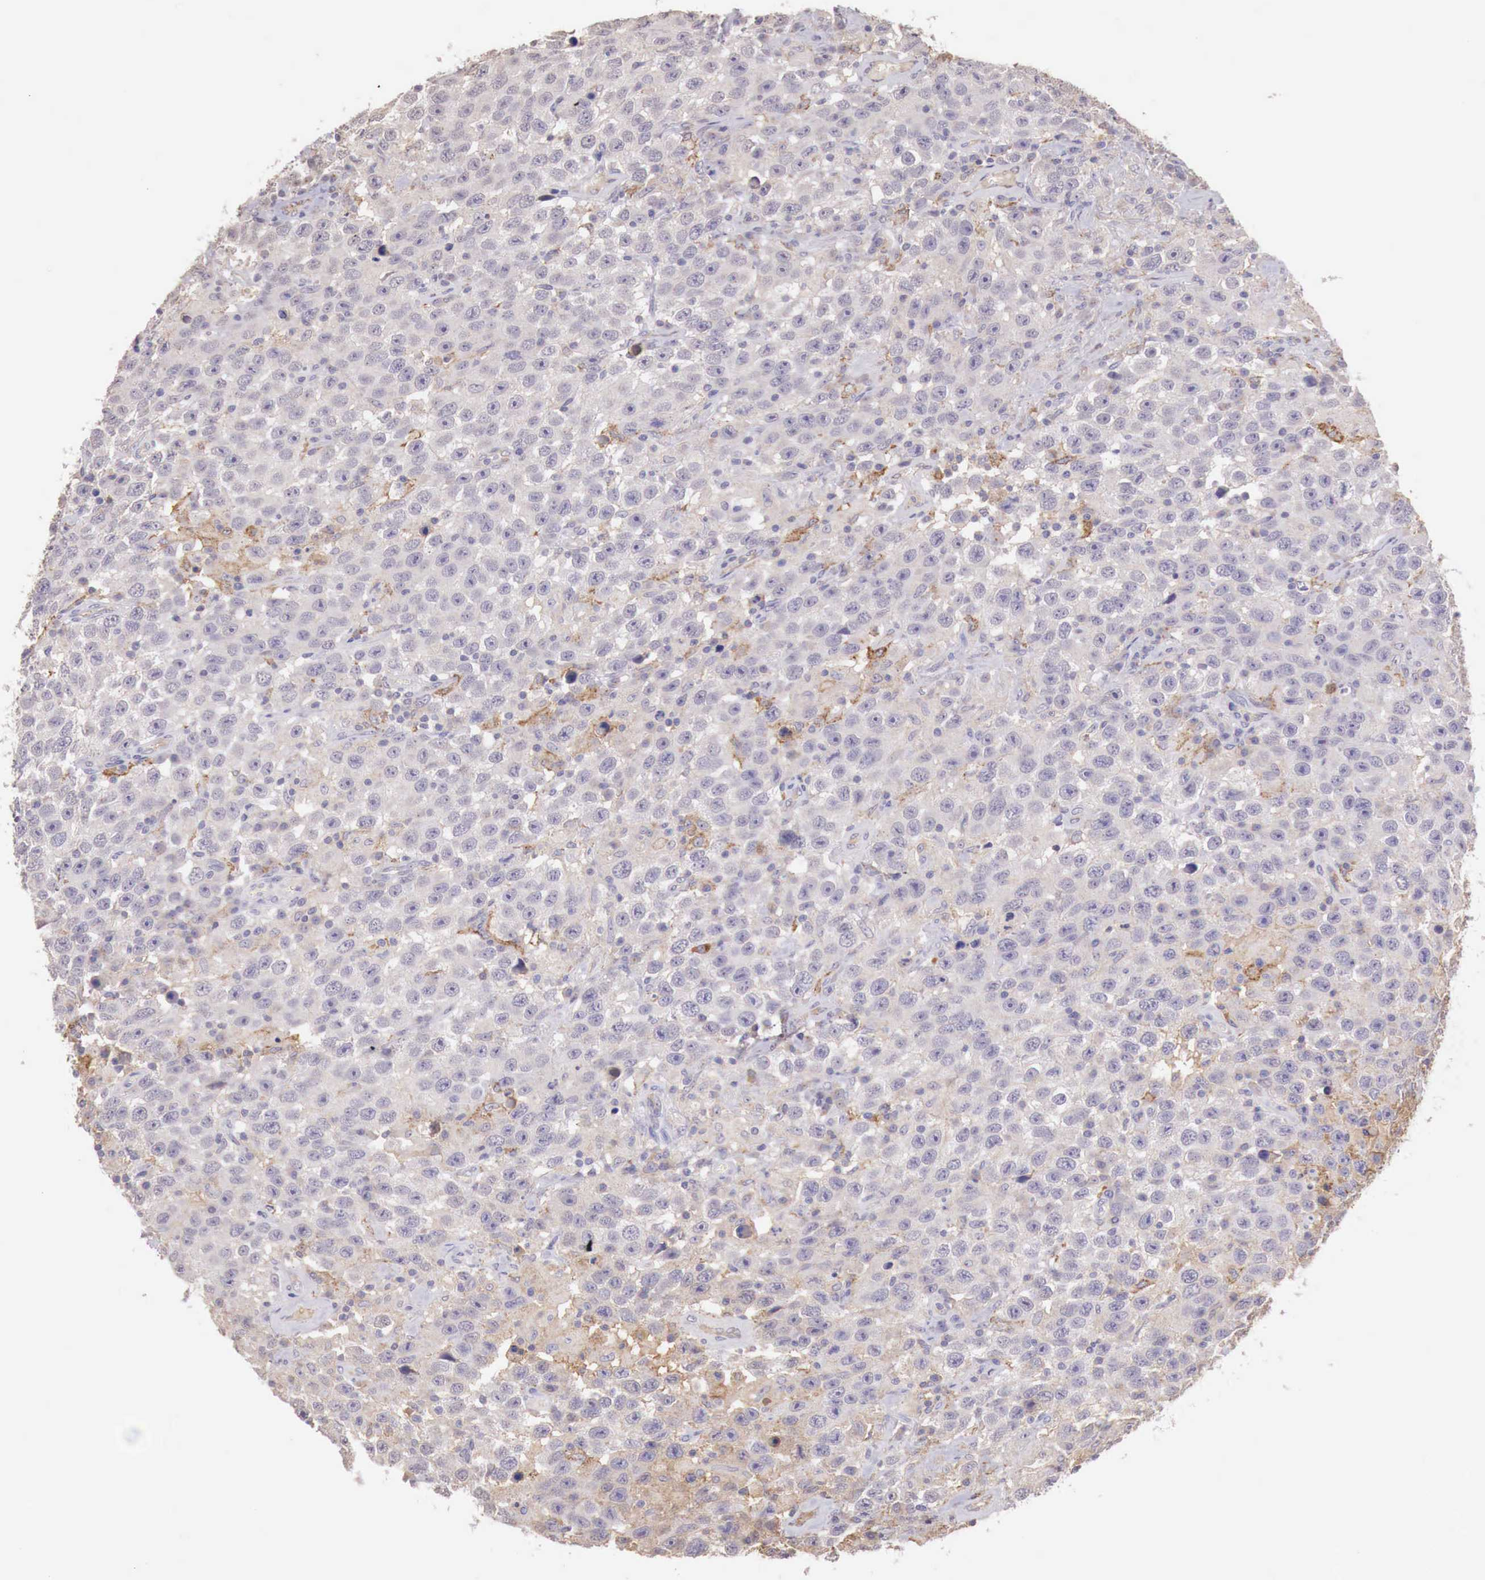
{"staining": {"intensity": "moderate", "quantity": "25%-75%", "location": "cytoplasmic/membranous"}, "tissue": "testis cancer", "cell_type": "Tumor cells", "image_type": "cancer", "snomed": [{"axis": "morphology", "description": "Seminoma, NOS"}, {"axis": "topography", "description": "Testis"}], "caption": "Testis cancer stained with a brown dye exhibits moderate cytoplasmic/membranous positive staining in about 25%-75% of tumor cells.", "gene": "CHRDL1", "patient": {"sex": "male", "age": 41}}